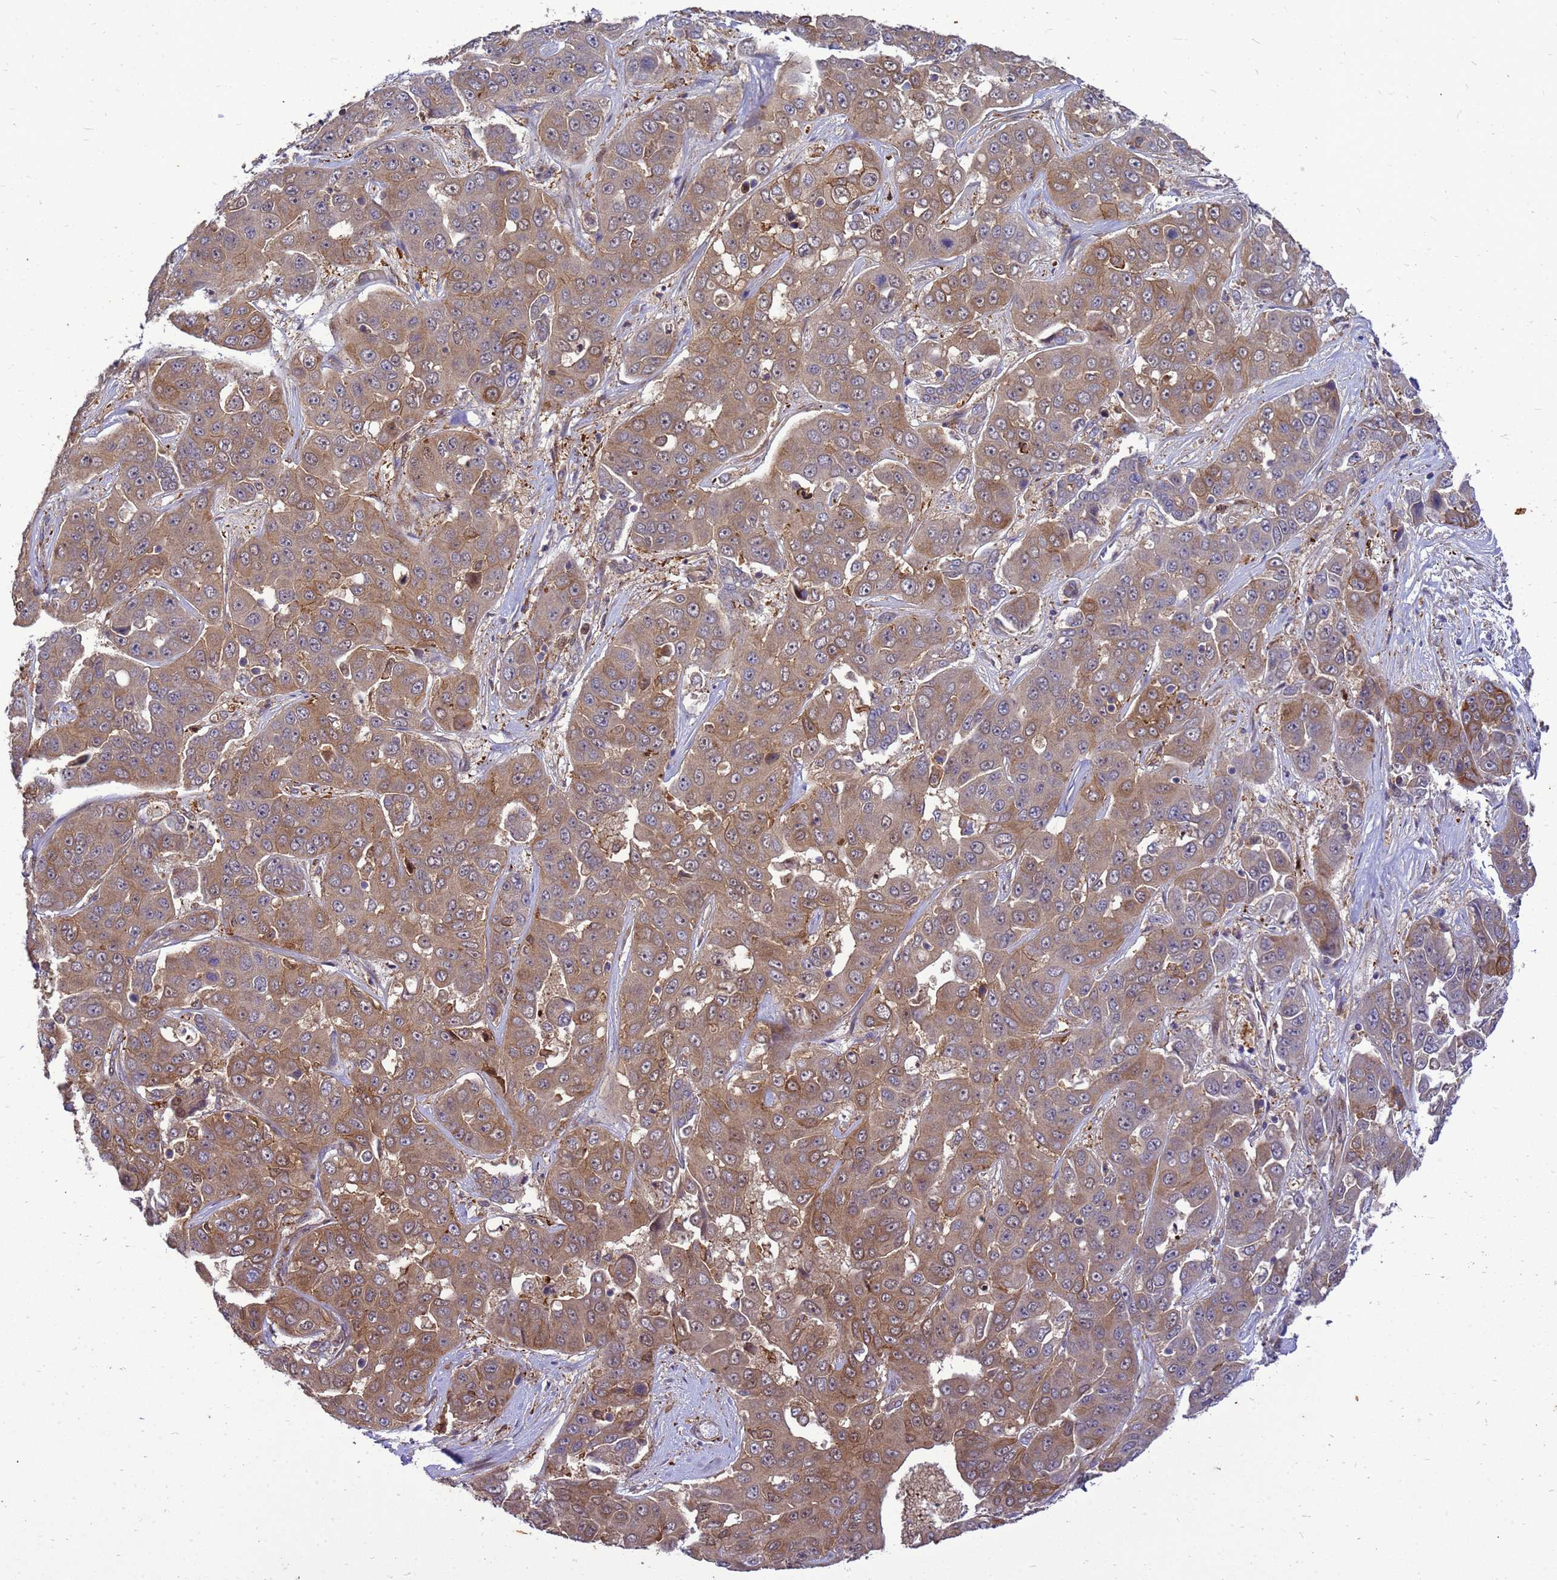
{"staining": {"intensity": "negative", "quantity": "none", "location": "none"}, "tissue": "liver cancer", "cell_type": "Tumor cells", "image_type": "cancer", "snomed": [{"axis": "morphology", "description": "Cholangiocarcinoma"}, {"axis": "topography", "description": "Liver"}], "caption": "The IHC histopathology image has no significant expression in tumor cells of liver cancer tissue.", "gene": "RNF215", "patient": {"sex": "female", "age": 52}}